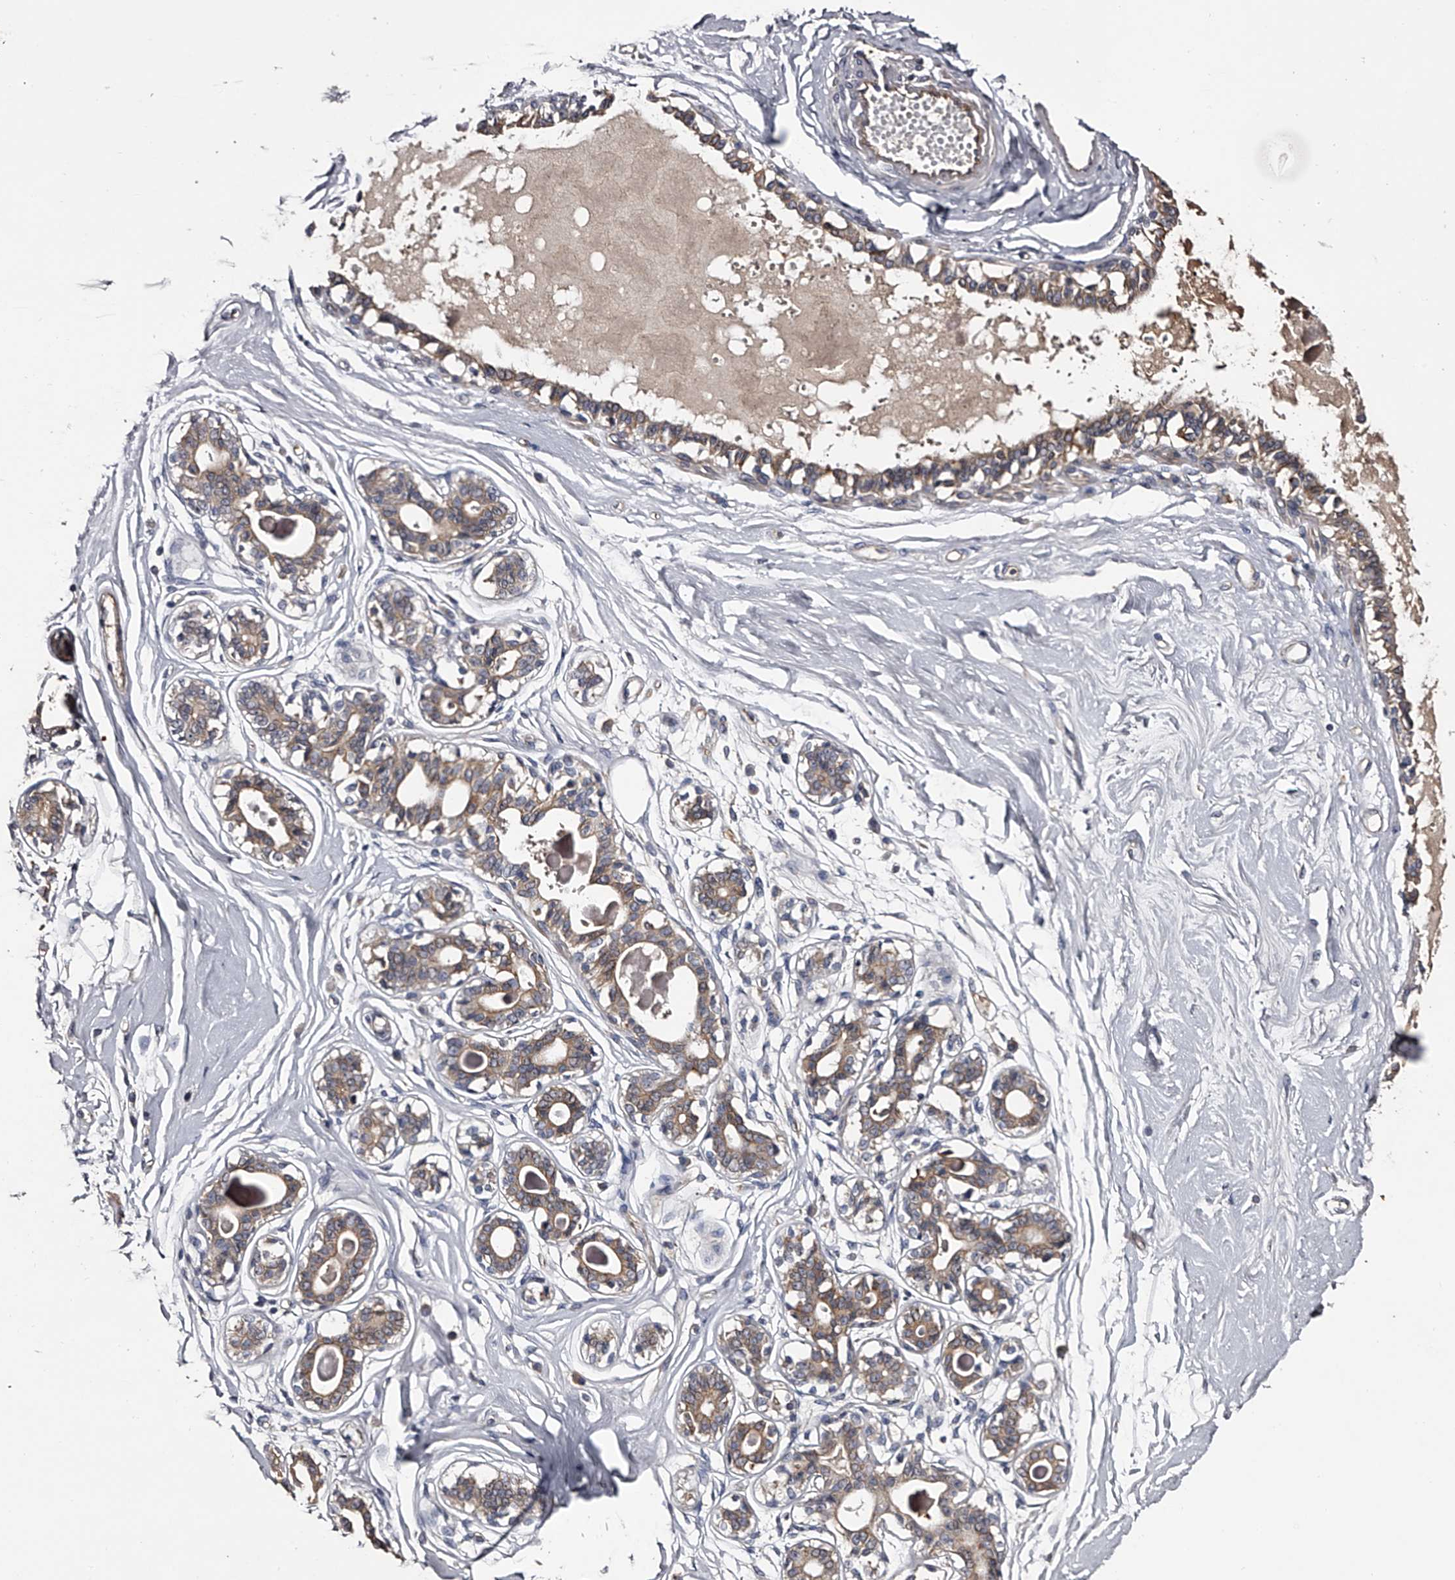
{"staining": {"intensity": "negative", "quantity": "none", "location": "none"}, "tissue": "breast", "cell_type": "Adipocytes", "image_type": "normal", "snomed": [{"axis": "morphology", "description": "Normal tissue, NOS"}, {"axis": "topography", "description": "Breast"}], "caption": "Human breast stained for a protein using immunohistochemistry (IHC) shows no expression in adipocytes.", "gene": "MDN1", "patient": {"sex": "female", "age": 45}}